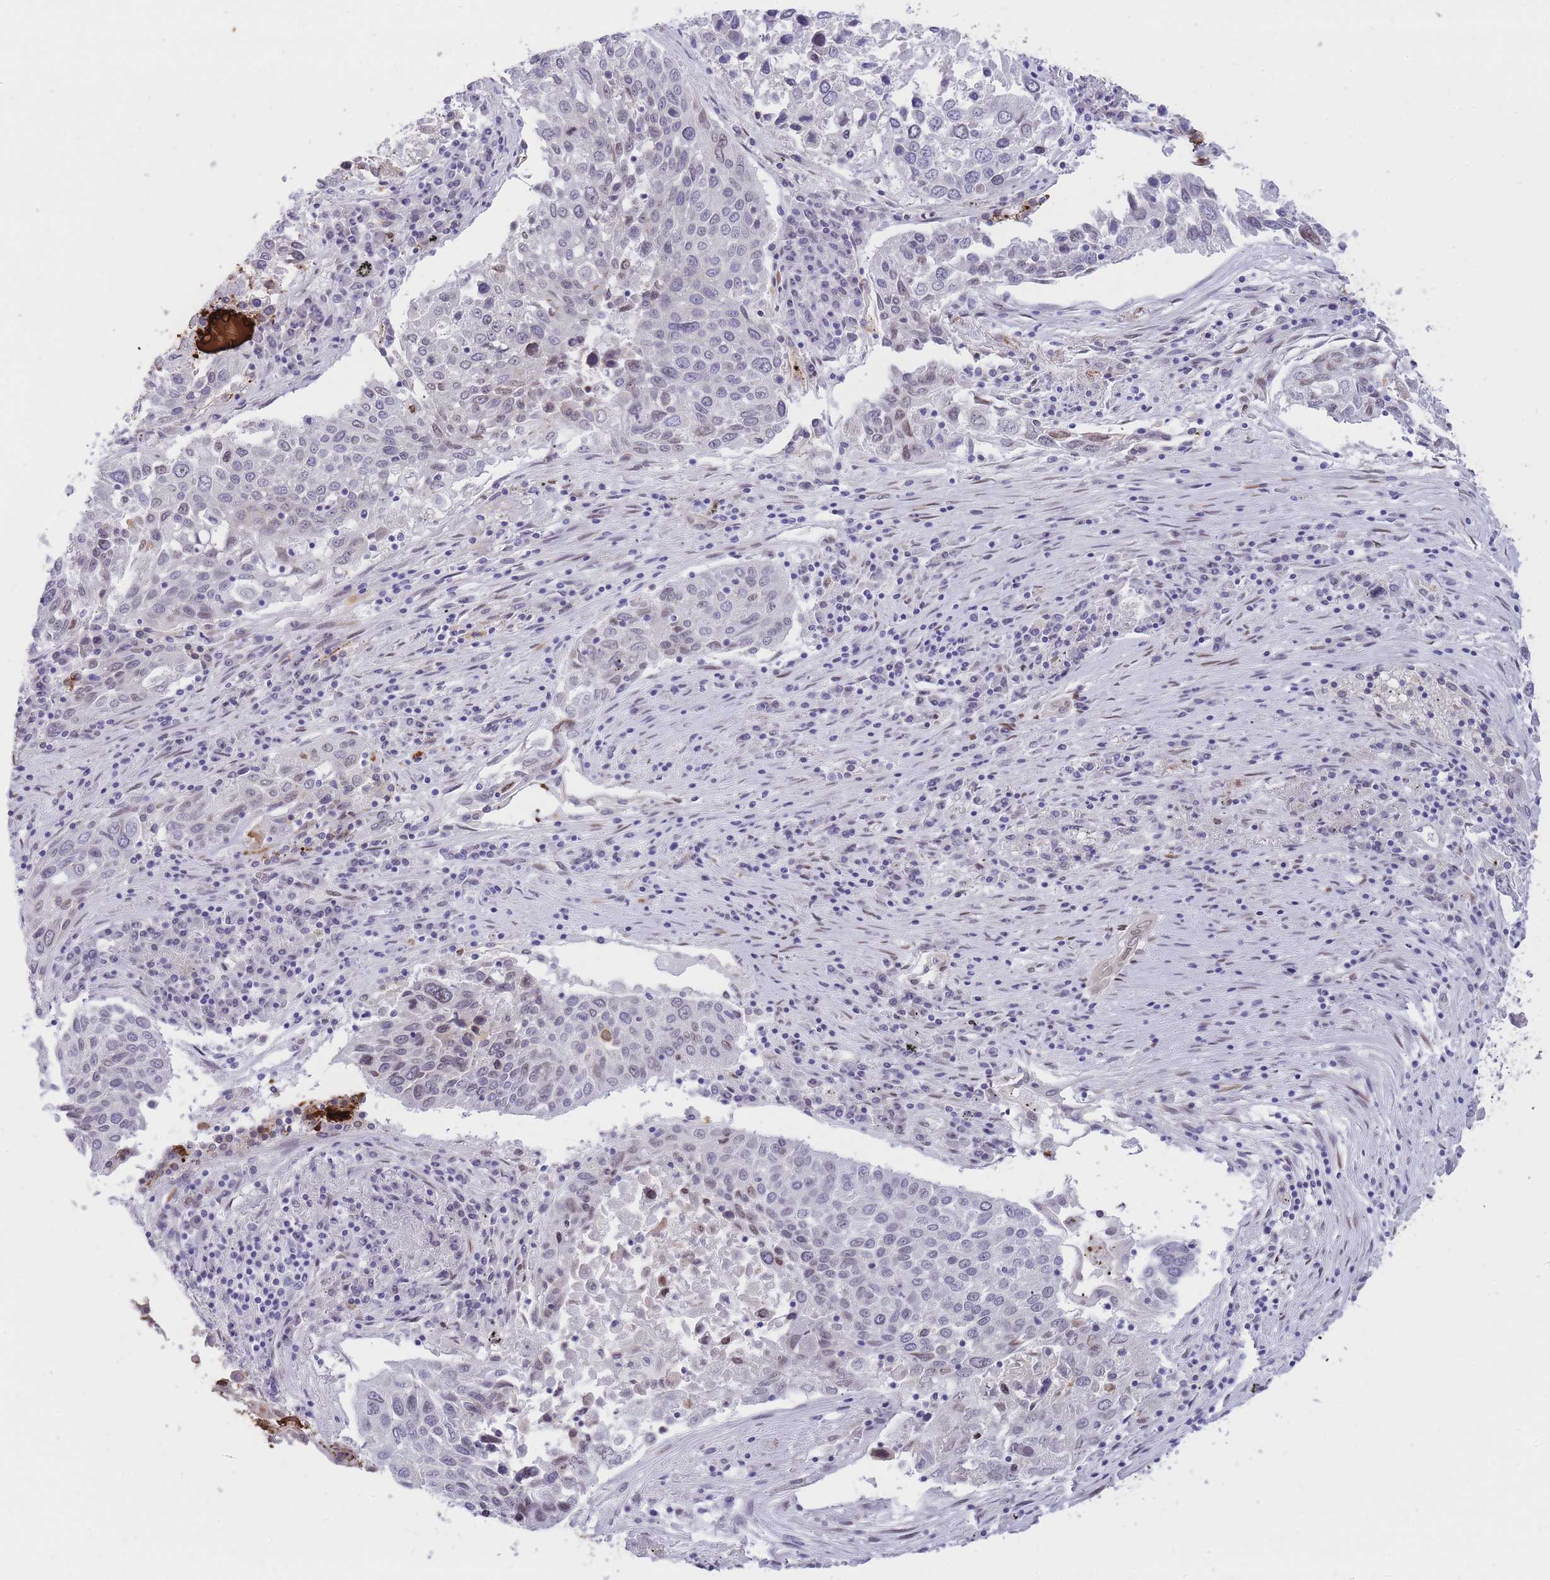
{"staining": {"intensity": "weak", "quantity": "<25%", "location": "nuclear"}, "tissue": "lung cancer", "cell_type": "Tumor cells", "image_type": "cancer", "snomed": [{"axis": "morphology", "description": "Squamous cell carcinoma, NOS"}, {"axis": "topography", "description": "Lung"}], "caption": "The immunohistochemistry micrograph has no significant positivity in tumor cells of squamous cell carcinoma (lung) tissue.", "gene": "HOOK2", "patient": {"sex": "male", "age": 65}}